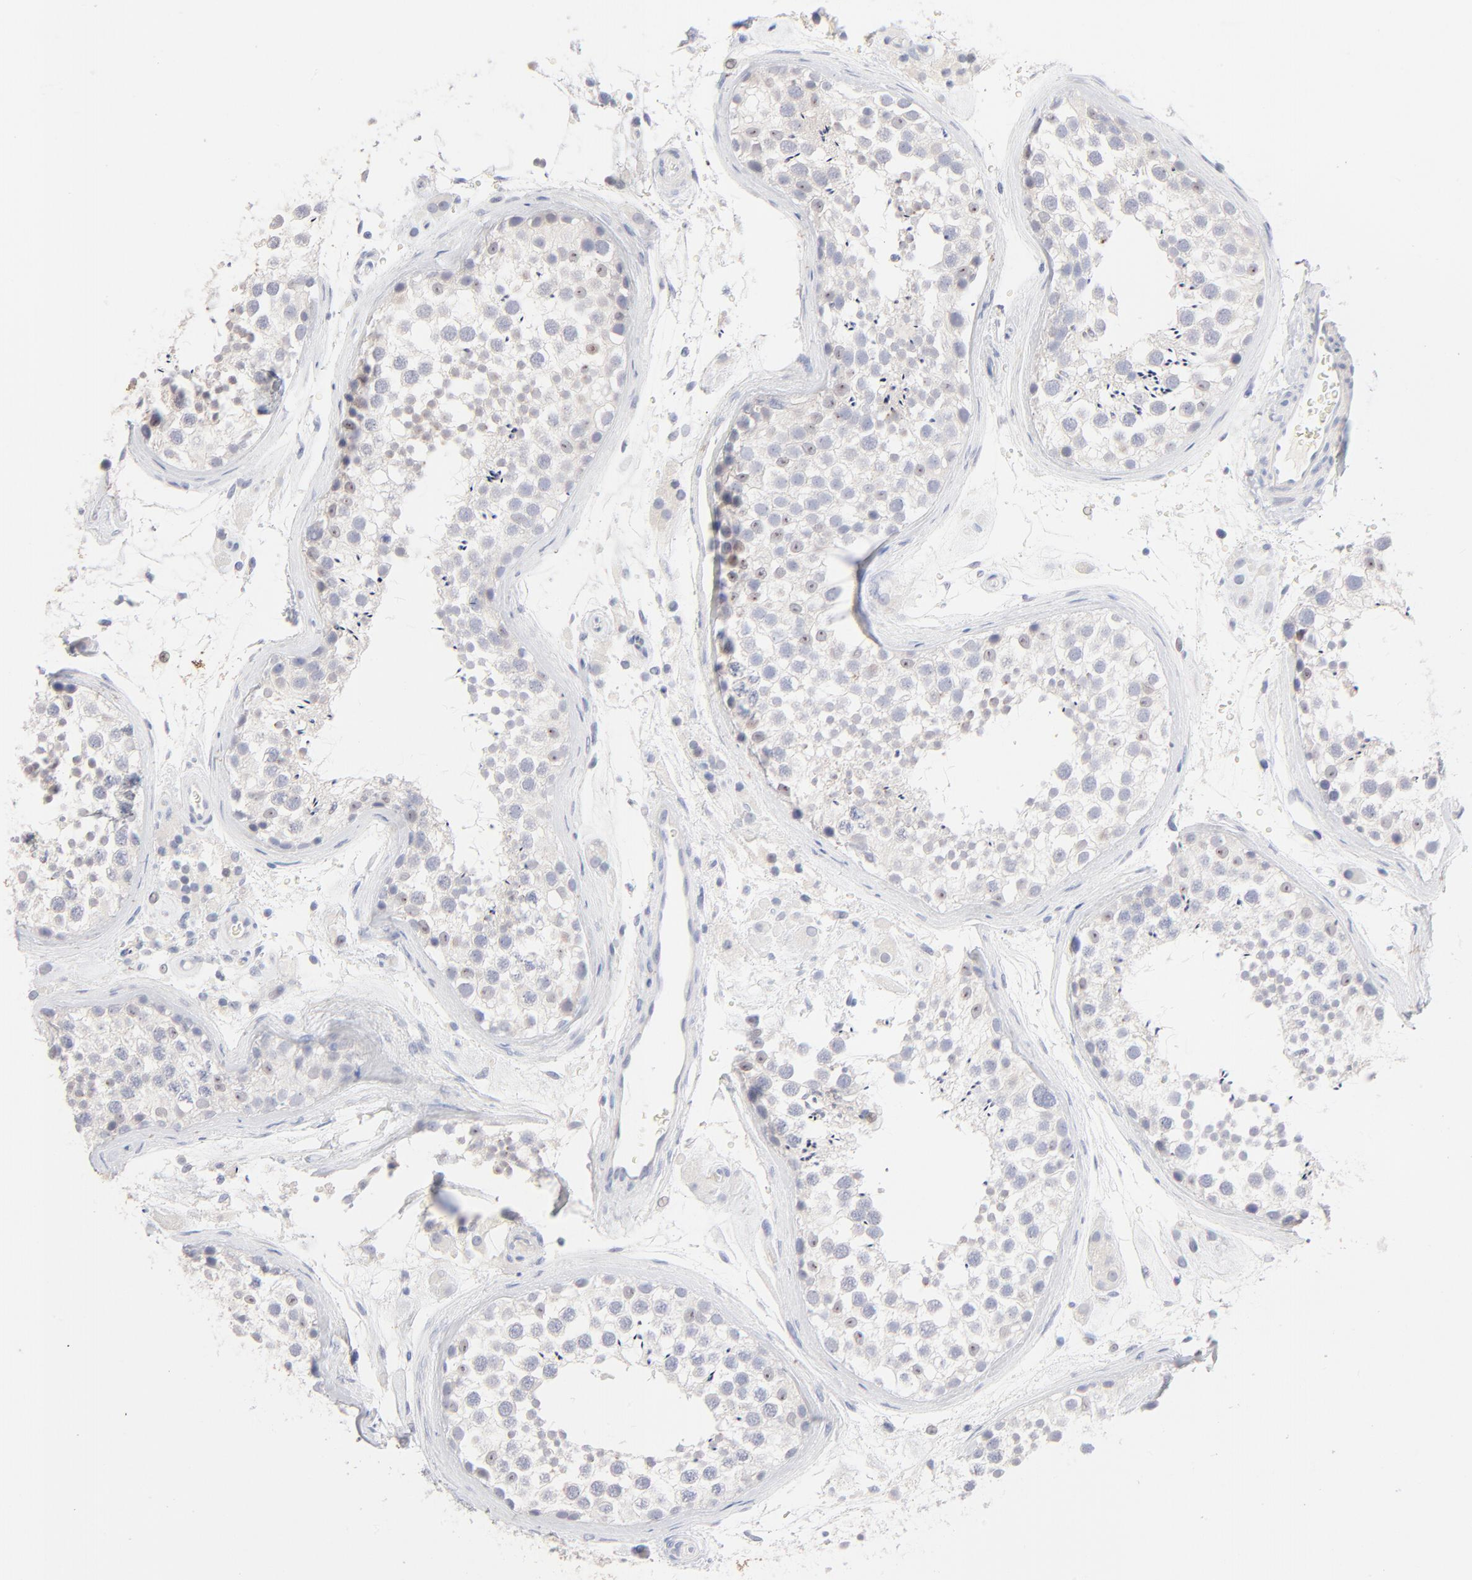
{"staining": {"intensity": "weak", "quantity": "<25%", "location": "nuclear"}, "tissue": "testis", "cell_type": "Cells in seminiferous ducts", "image_type": "normal", "snomed": [{"axis": "morphology", "description": "Normal tissue, NOS"}, {"axis": "topography", "description": "Testis"}], "caption": "DAB (3,3'-diaminobenzidine) immunohistochemical staining of benign testis exhibits no significant positivity in cells in seminiferous ducts.", "gene": "ONECUT1", "patient": {"sex": "male", "age": 46}}